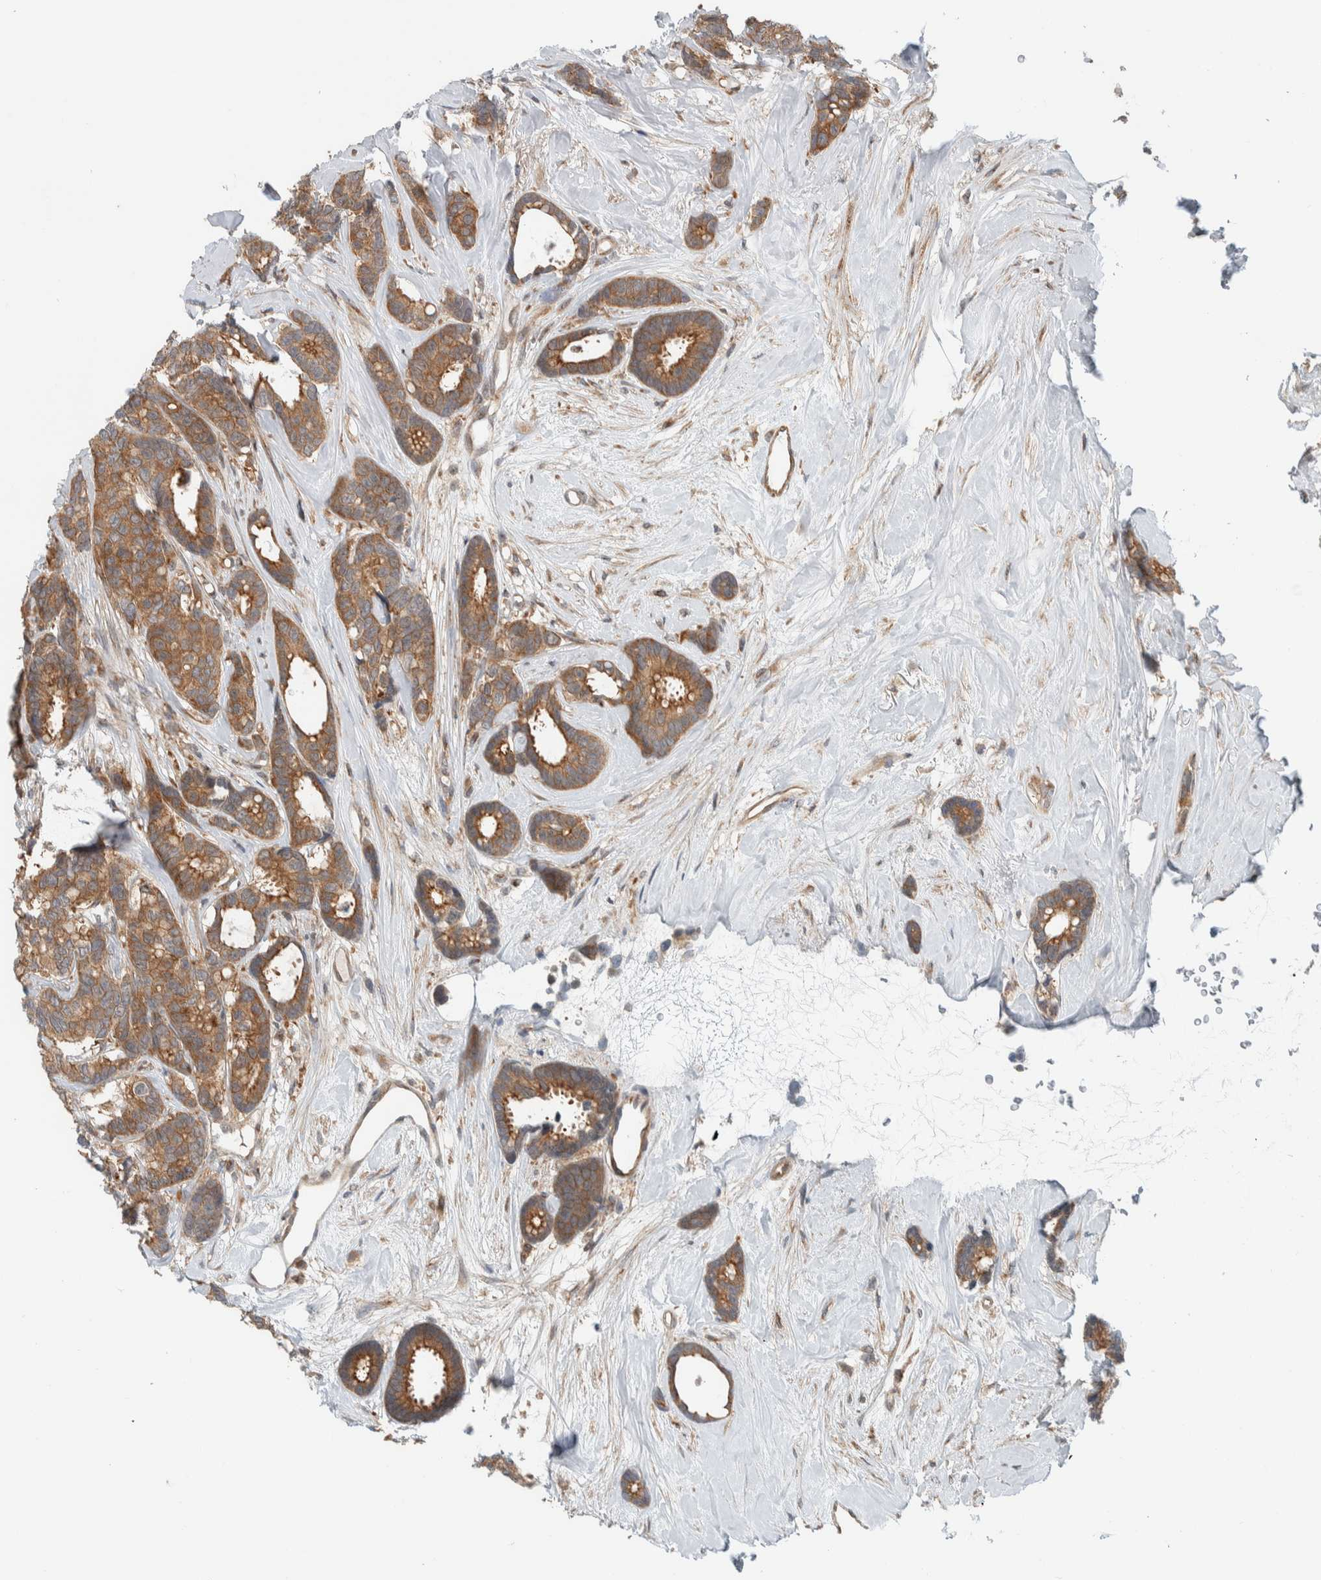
{"staining": {"intensity": "moderate", "quantity": ">75%", "location": "cytoplasmic/membranous"}, "tissue": "breast cancer", "cell_type": "Tumor cells", "image_type": "cancer", "snomed": [{"axis": "morphology", "description": "Duct carcinoma"}, {"axis": "topography", "description": "Breast"}], "caption": "Immunohistochemical staining of breast cancer reveals moderate cytoplasmic/membranous protein staining in about >75% of tumor cells.", "gene": "RERE", "patient": {"sex": "female", "age": 87}}